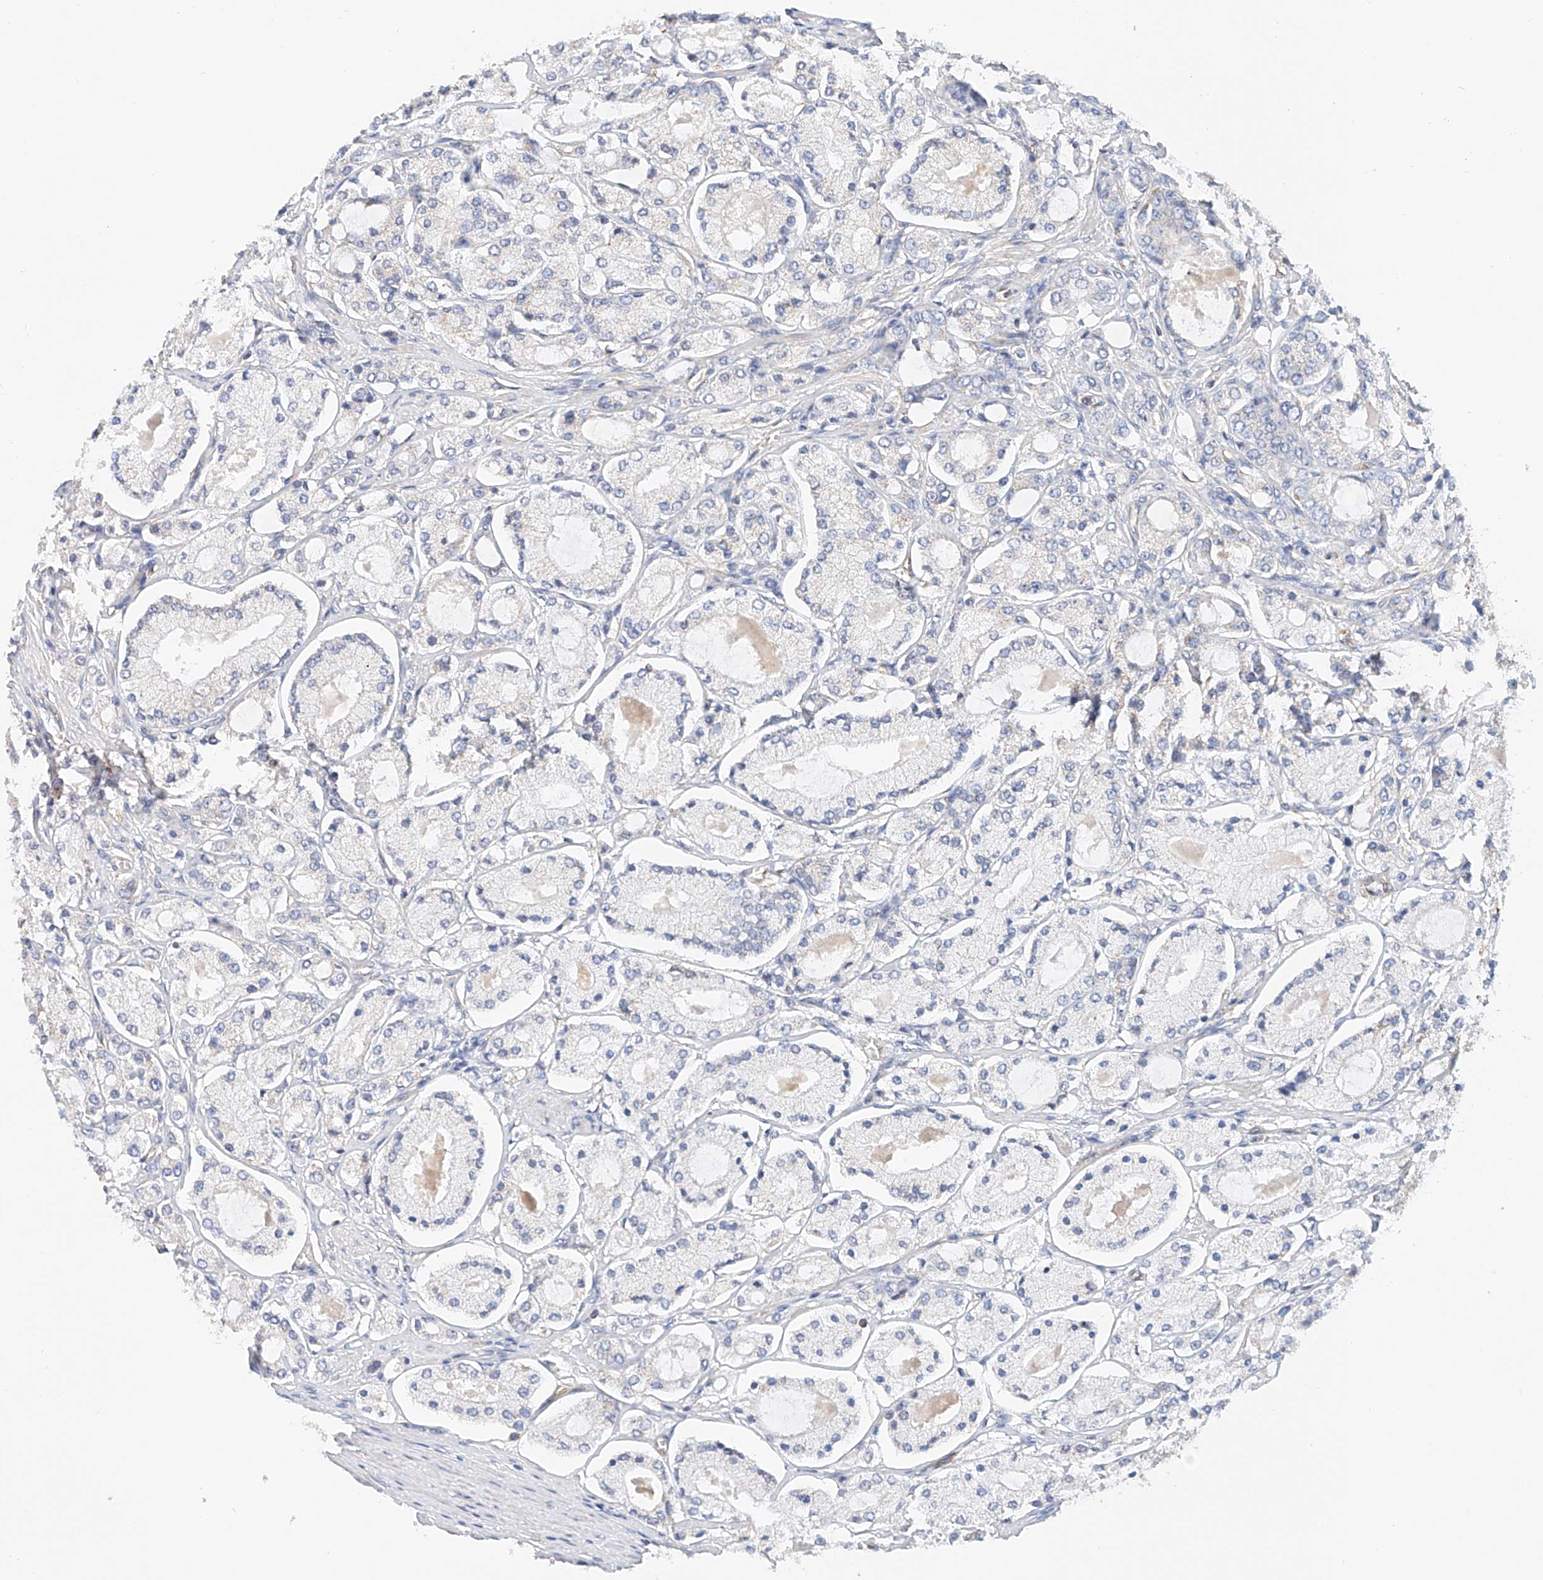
{"staining": {"intensity": "negative", "quantity": "none", "location": "none"}, "tissue": "prostate cancer", "cell_type": "Tumor cells", "image_type": "cancer", "snomed": [{"axis": "morphology", "description": "Adenocarcinoma, High grade"}, {"axis": "topography", "description": "Prostate"}], "caption": "Immunohistochemical staining of adenocarcinoma (high-grade) (prostate) reveals no significant staining in tumor cells.", "gene": "NDUFV3", "patient": {"sex": "male", "age": 65}}